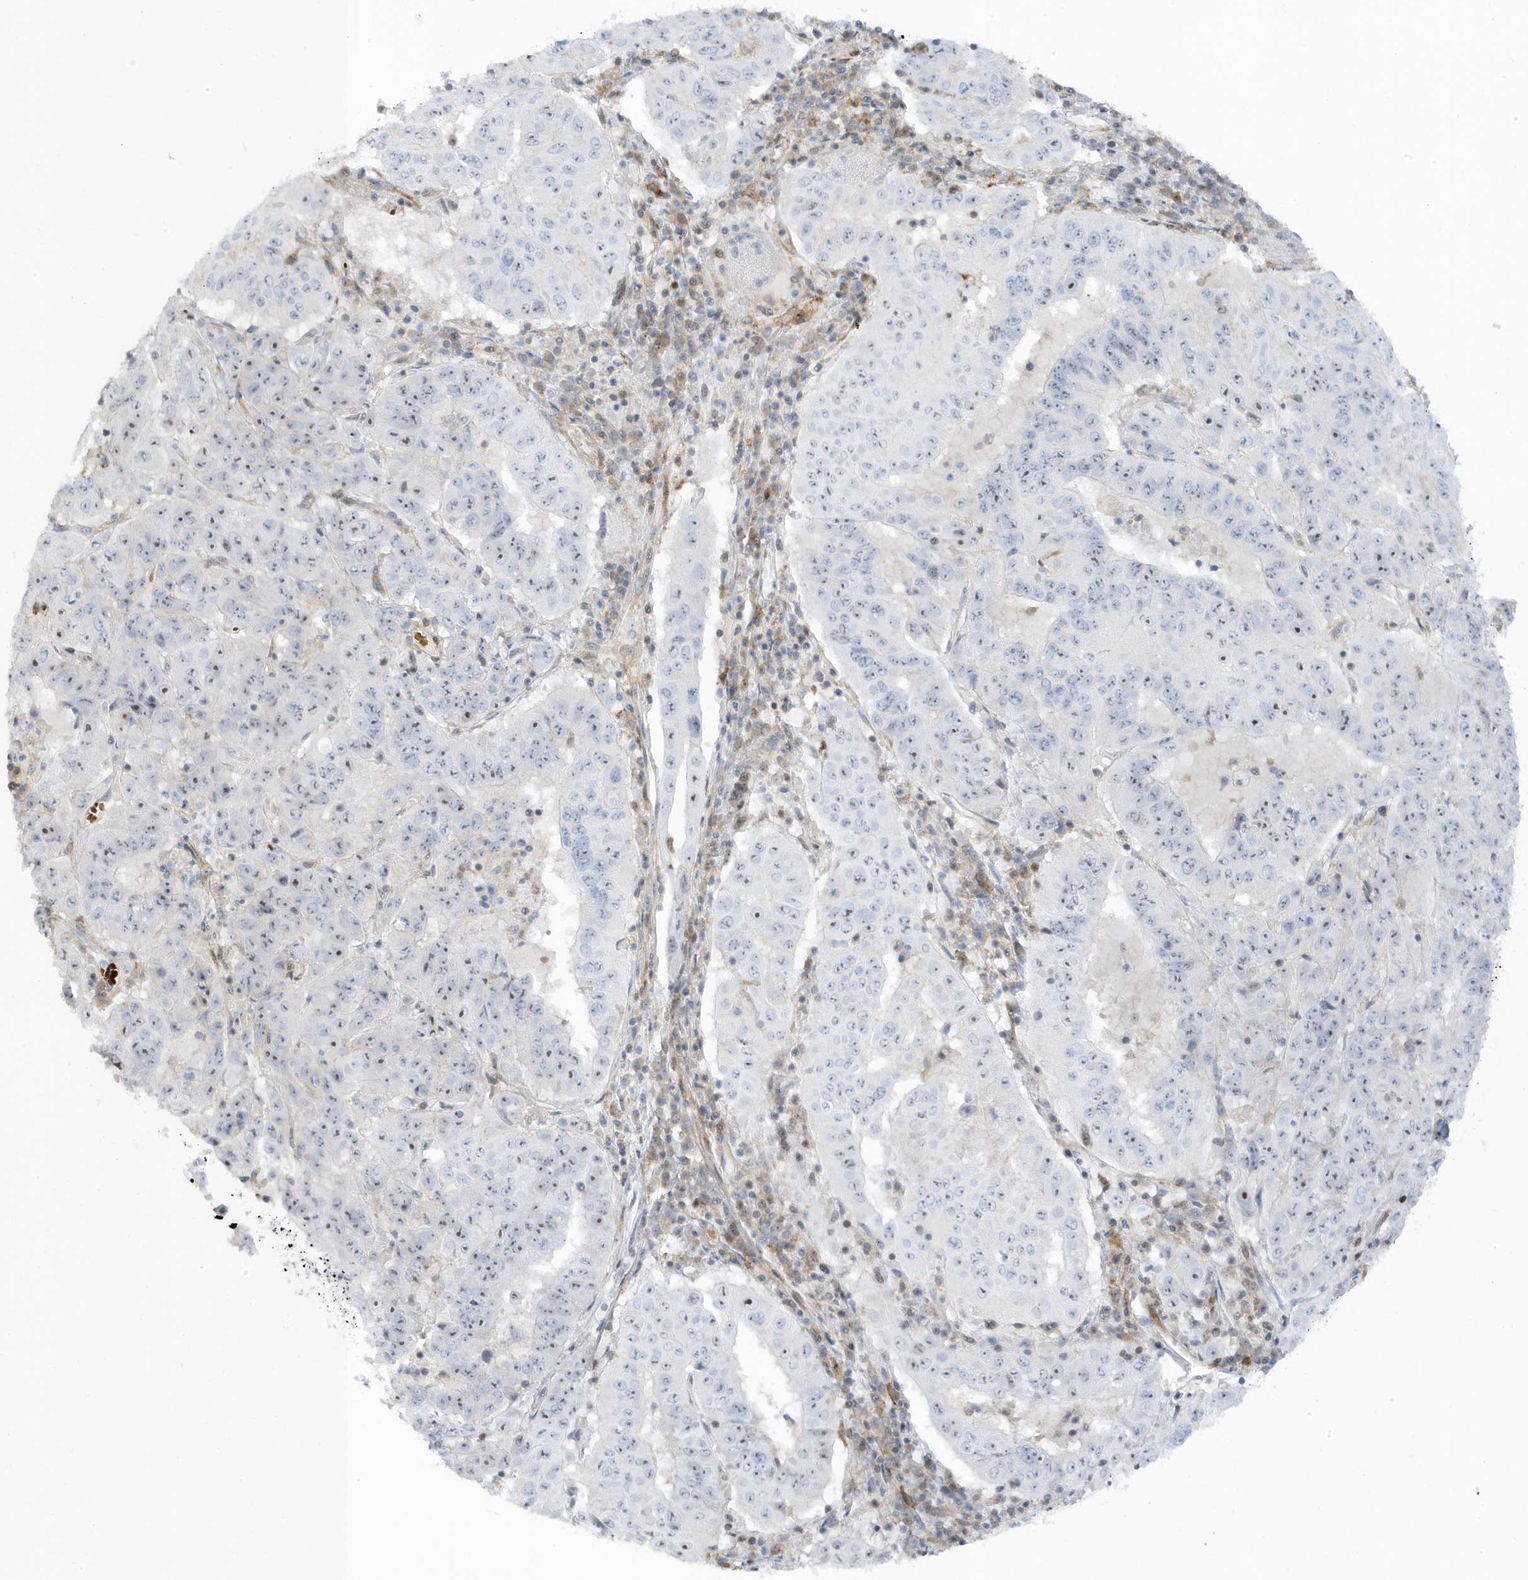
{"staining": {"intensity": "negative", "quantity": "none", "location": "none"}, "tissue": "pancreatic cancer", "cell_type": "Tumor cells", "image_type": "cancer", "snomed": [{"axis": "morphology", "description": "Adenocarcinoma, NOS"}, {"axis": "topography", "description": "Pancreas"}], "caption": "DAB immunohistochemical staining of human pancreatic cancer exhibits no significant positivity in tumor cells.", "gene": "MAP7D3", "patient": {"sex": "male", "age": 63}}